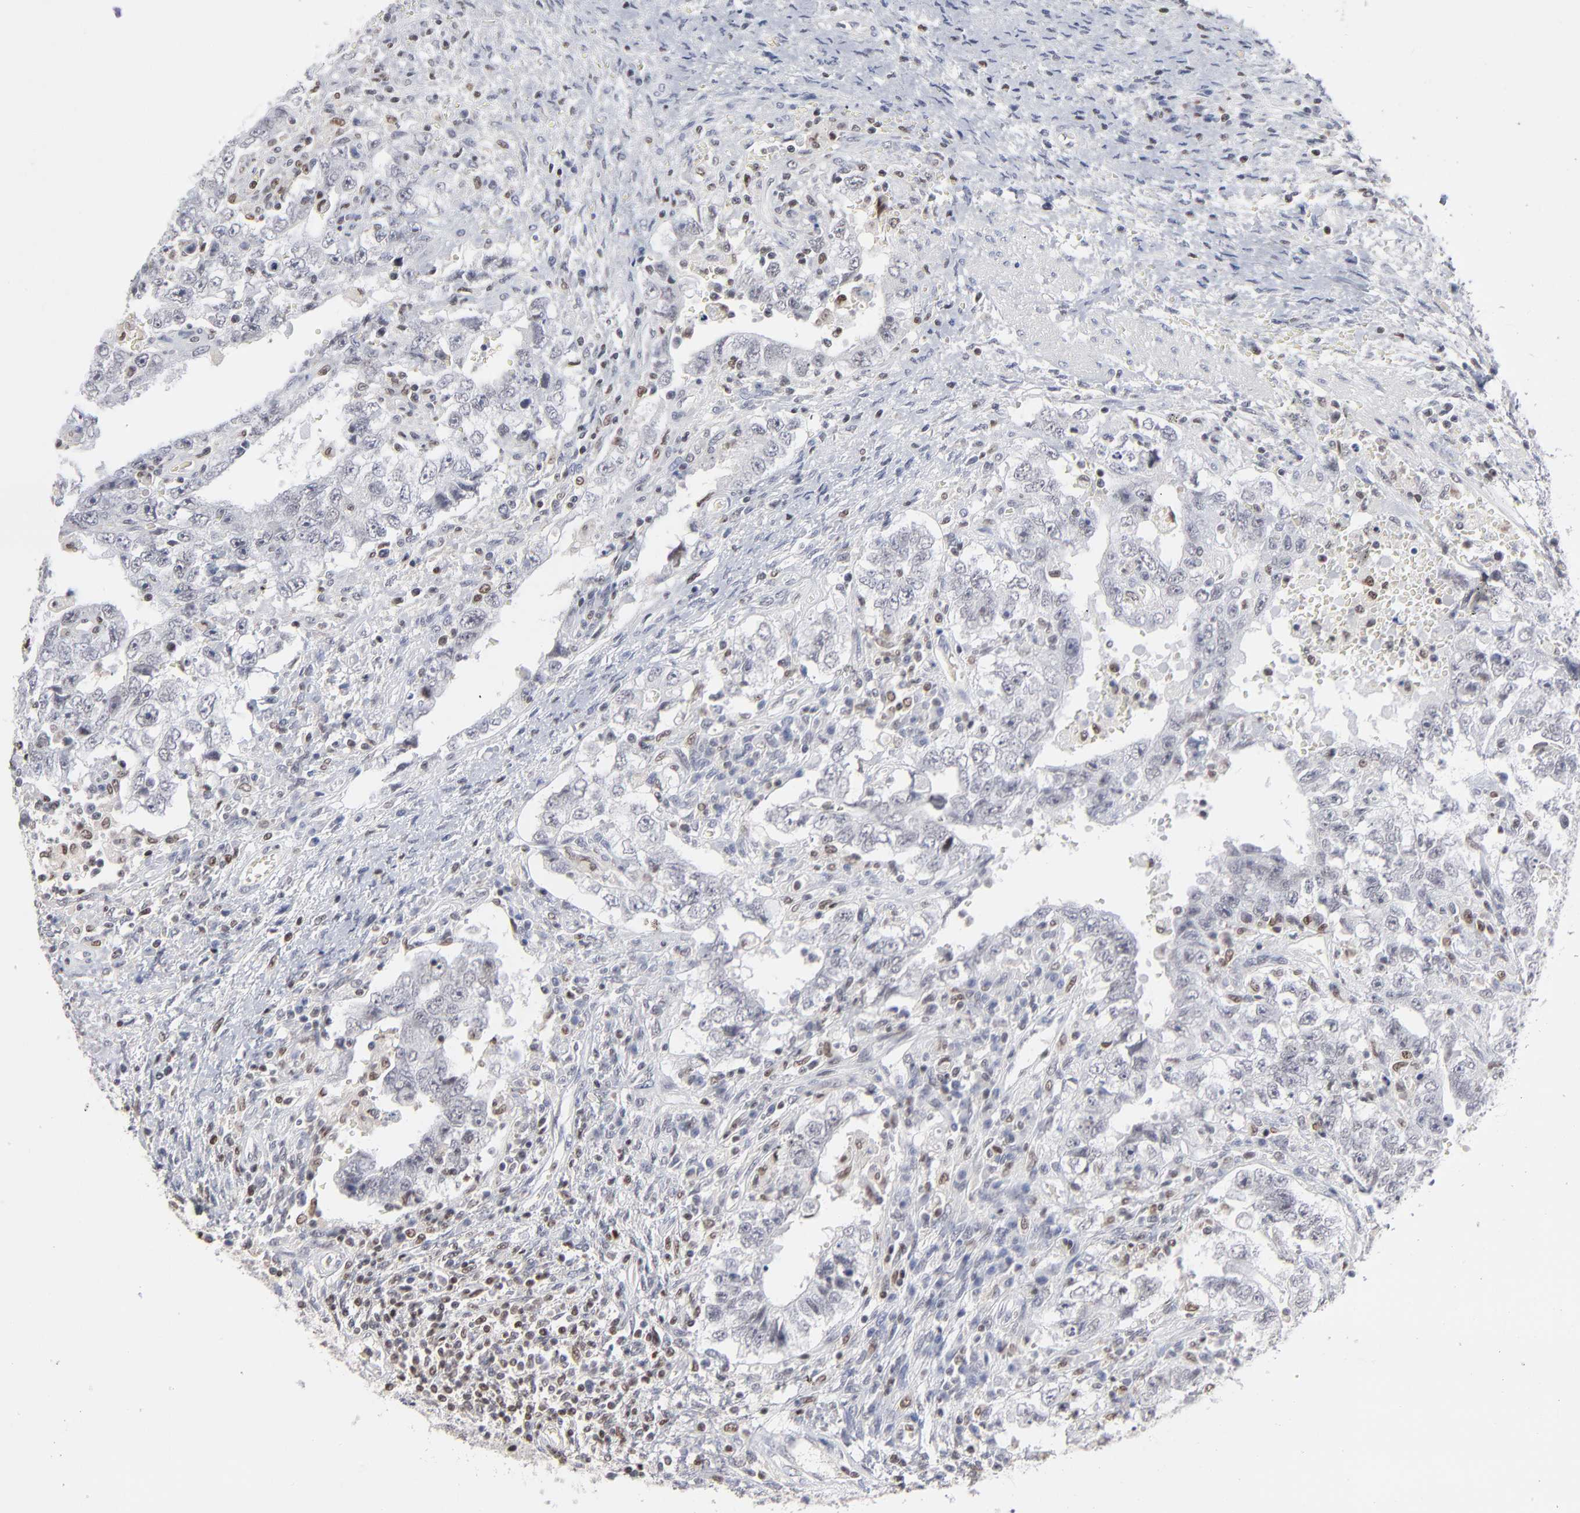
{"staining": {"intensity": "negative", "quantity": "none", "location": "none"}, "tissue": "testis cancer", "cell_type": "Tumor cells", "image_type": "cancer", "snomed": [{"axis": "morphology", "description": "Carcinoma, Embryonal, NOS"}, {"axis": "topography", "description": "Testis"}], "caption": "A micrograph of human testis embryonal carcinoma is negative for staining in tumor cells.", "gene": "MAX", "patient": {"sex": "male", "age": 26}}